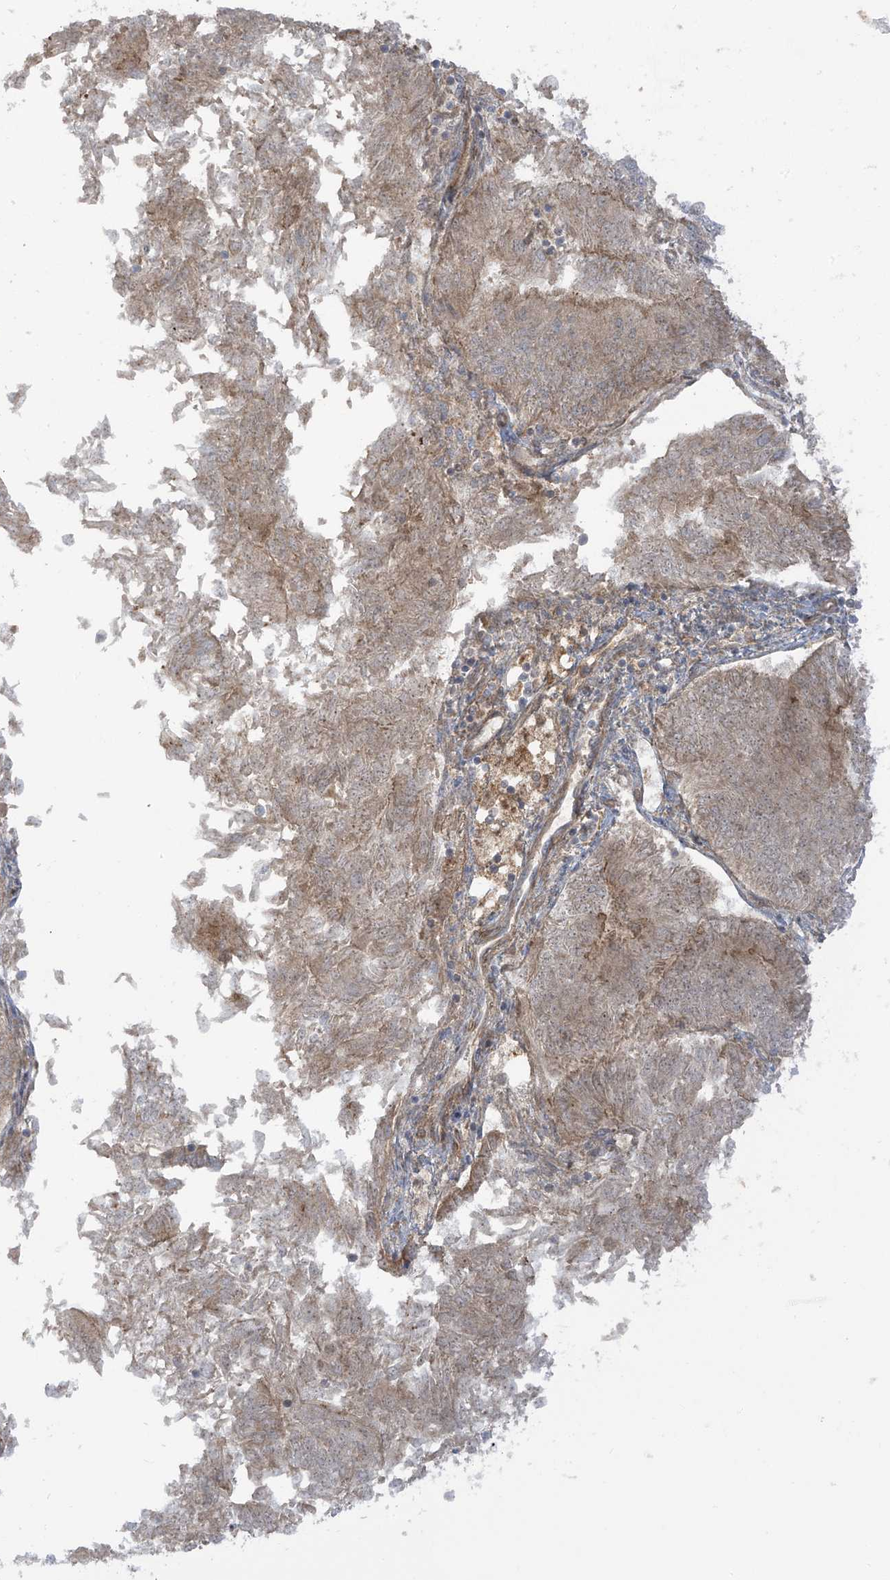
{"staining": {"intensity": "weak", "quantity": ">75%", "location": "cytoplasmic/membranous"}, "tissue": "endometrial cancer", "cell_type": "Tumor cells", "image_type": "cancer", "snomed": [{"axis": "morphology", "description": "Adenocarcinoma, NOS"}, {"axis": "topography", "description": "Endometrium"}], "caption": "Endometrial cancer (adenocarcinoma) stained for a protein (brown) reveals weak cytoplasmic/membranous positive staining in about >75% of tumor cells.", "gene": "ENTR1", "patient": {"sex": "female", "age": 58}}